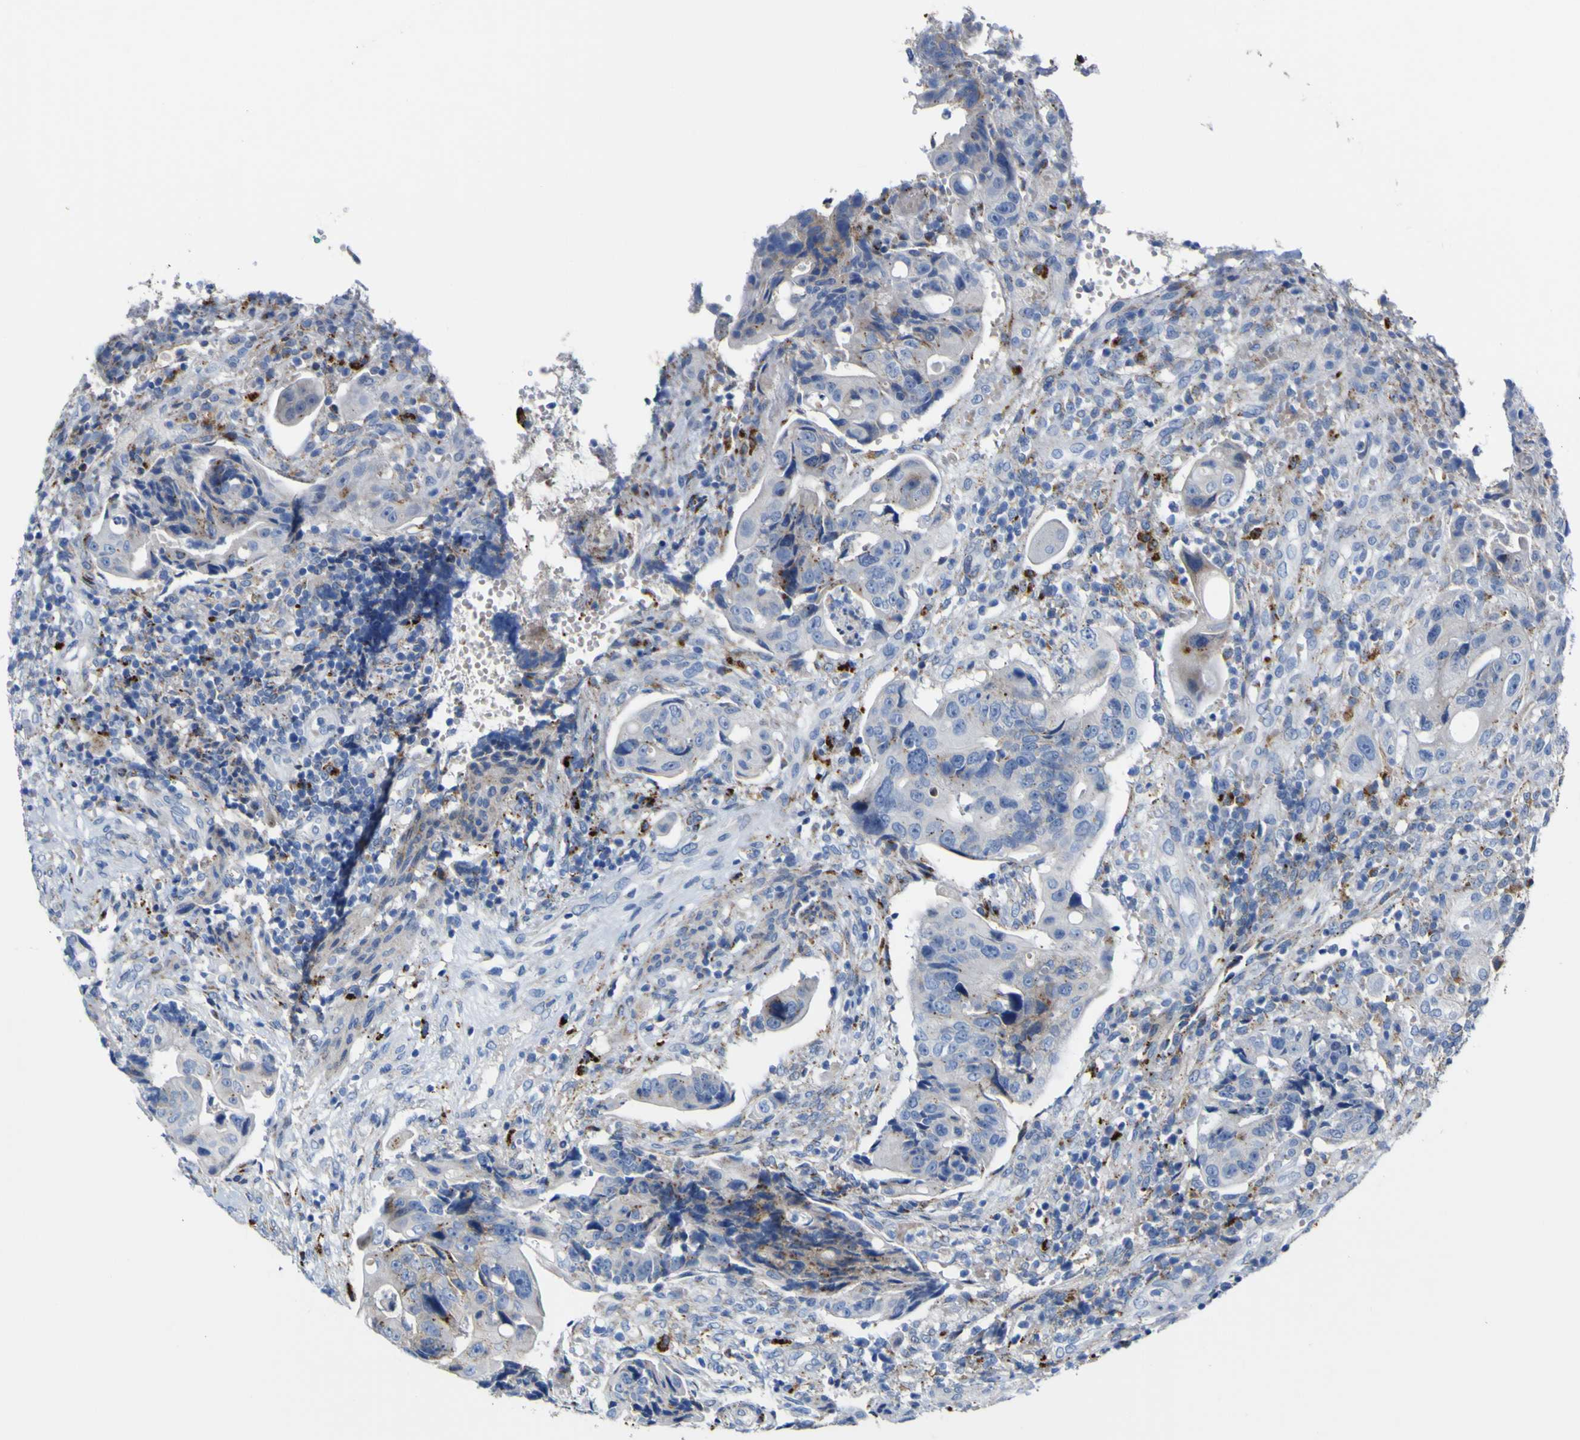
{"staining": {"intensity": "negative", "quantity": "none", "location": "none"}, "tissue": "colorectal cancer", "cell_type": "Tumor cells", "image_type": "cancer", "snomed": [{"axis": "morphology", "description": "Adenocarcinoma, NOS"}, {"axis": "topography", "description": "Colon"}], "caption": "The photomicrograph displays no staining of tumor cells in colorectal adenocarcinoma. (Immunohistochemistry (ihc), brightfield microscopy, high magnification).", "gene": "PTPRF", "patient": {"sex": "female", "age": 57}}